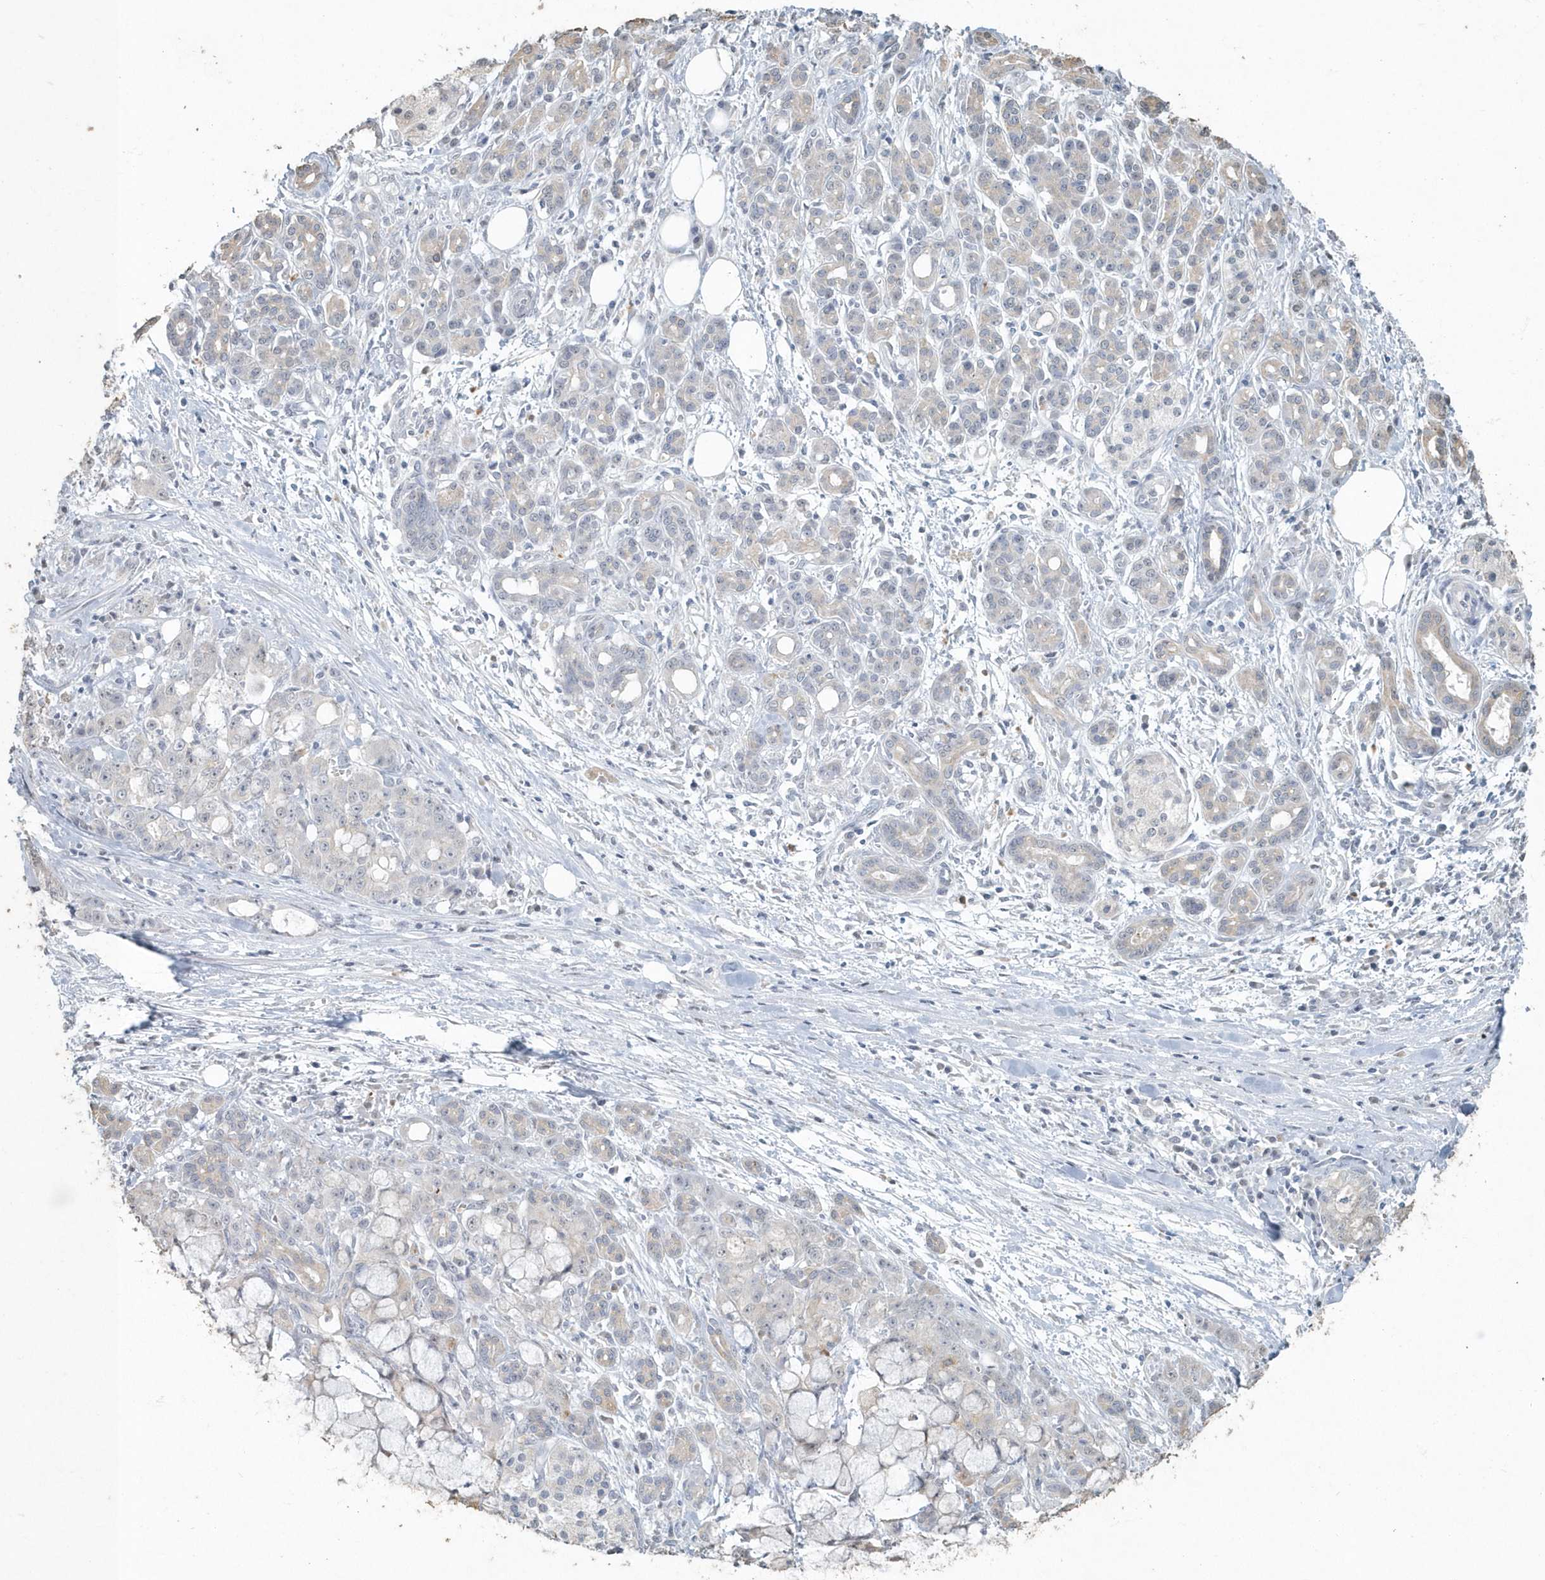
{"staining": {"intensity": "weak", "quantity": "<25%", "location": "cytoplasmic/membranous"}, "tissue": "pancreatic cancer", "cell_type": "Tumor cells", "image_type": "cancer", "snomed": [{"axis": "morphology", "description": "Adenocarcinoma, NOS"}, {"axis": "topography", "description": "Pancreas"}], "caption": "Immunohistochemical staining of adenocarcinoma (pancreatic) exhibits no significant positivity in tumor cells.", "gene": "MYOT", "patient": {"sex": "female", "age": 73}}